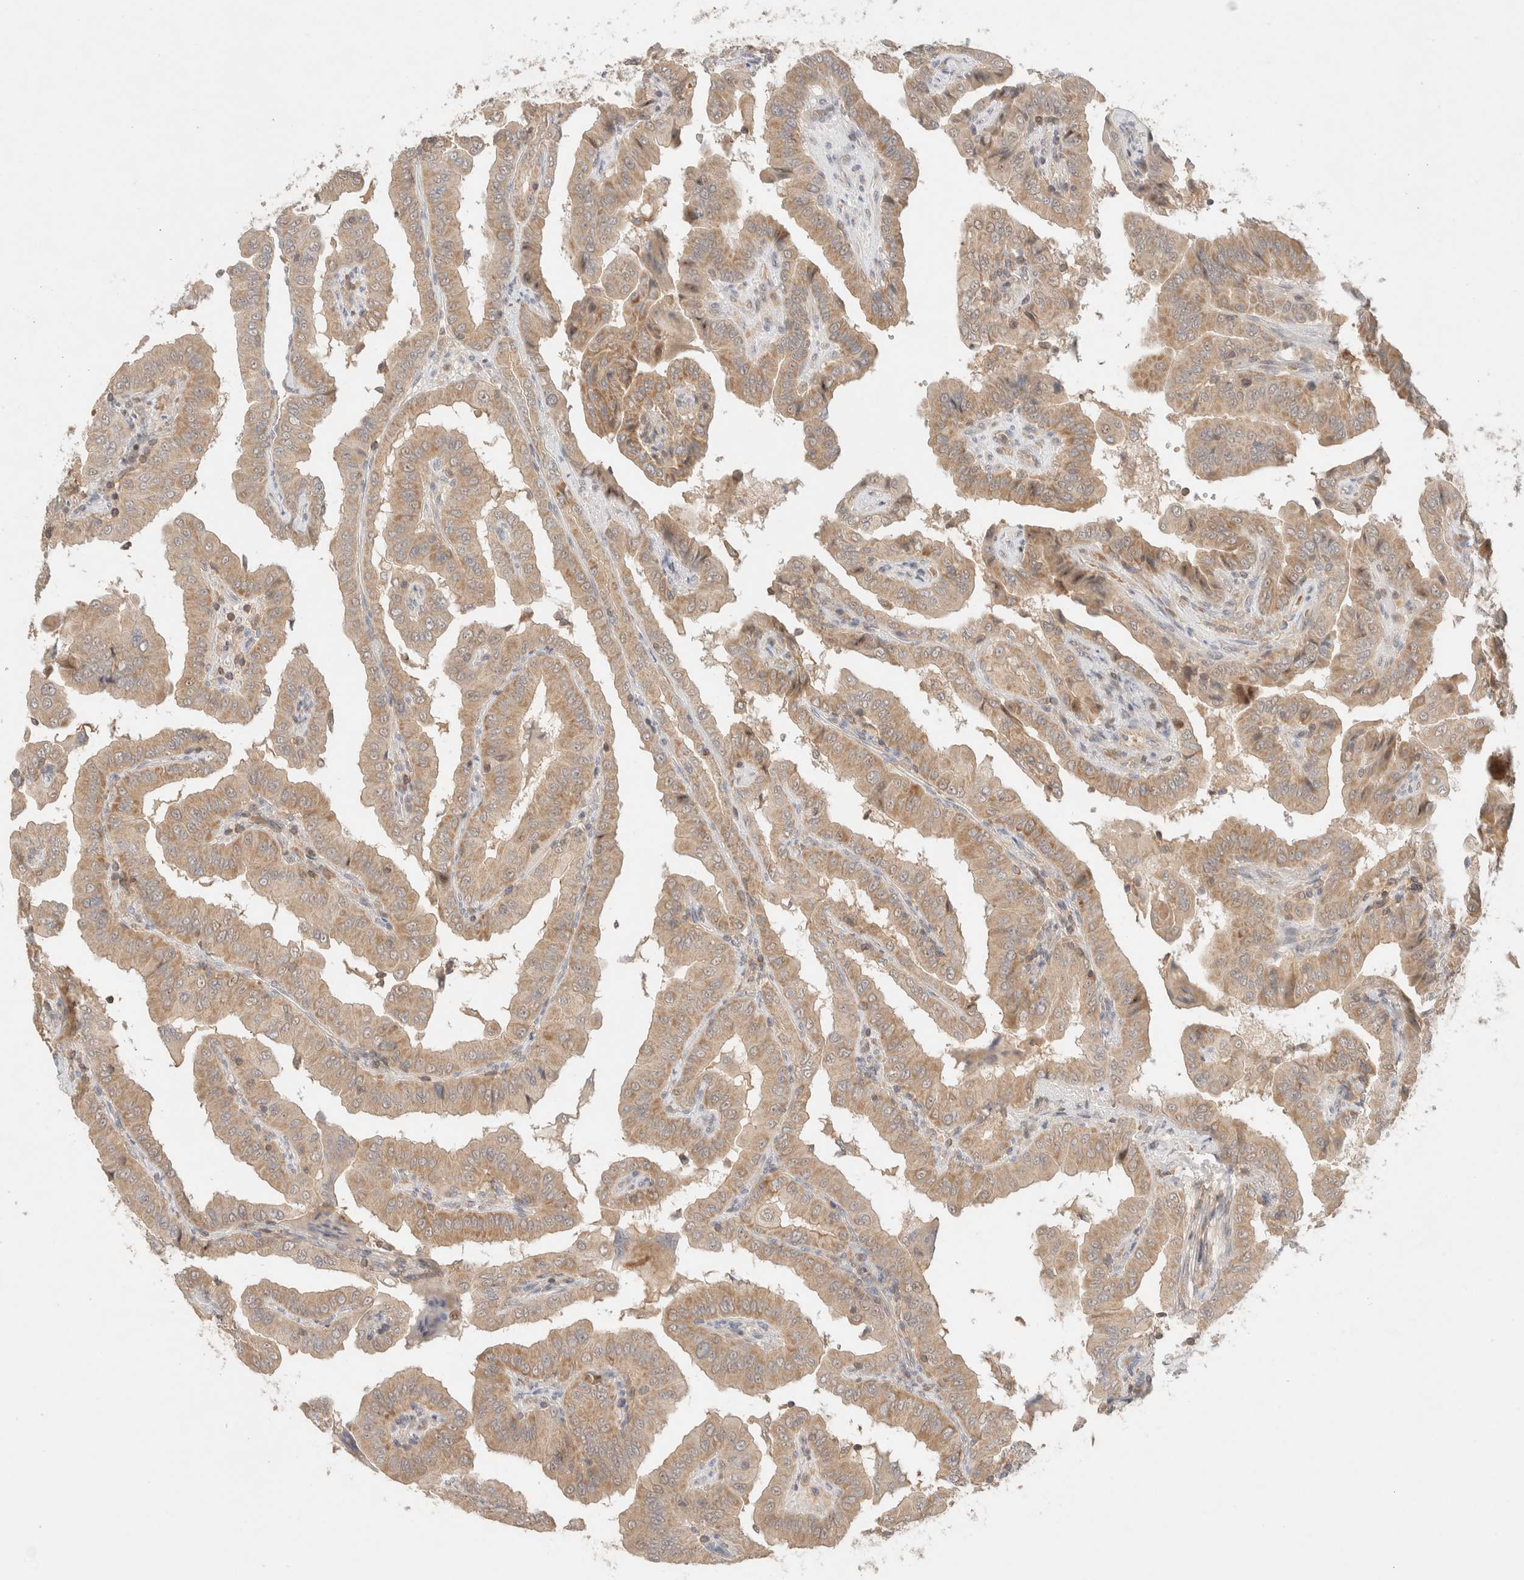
{"staining": {"intensity": "weak", "quantity": ">75%", "location": "cytoplasmic/membranous"}, "tissue": "thyroid cancer", "cell_type": "Tumor cells", "image_type": "cancer", "snomed": [{"axis": "morphology", "description": "Papillary adenocarcinoma, NOS"}, {"axis": "topography", "description": "Thyroid gland"}], "caption": "Protein staining by immunohistochemistry (IHC) shows weak cytoplasmic/membranous positivity in about >75% of tumor cells in thyroid papillary adenocarcinoma.", "gene": "MRM3", "patient": {"sex": "male", "age": 33}}